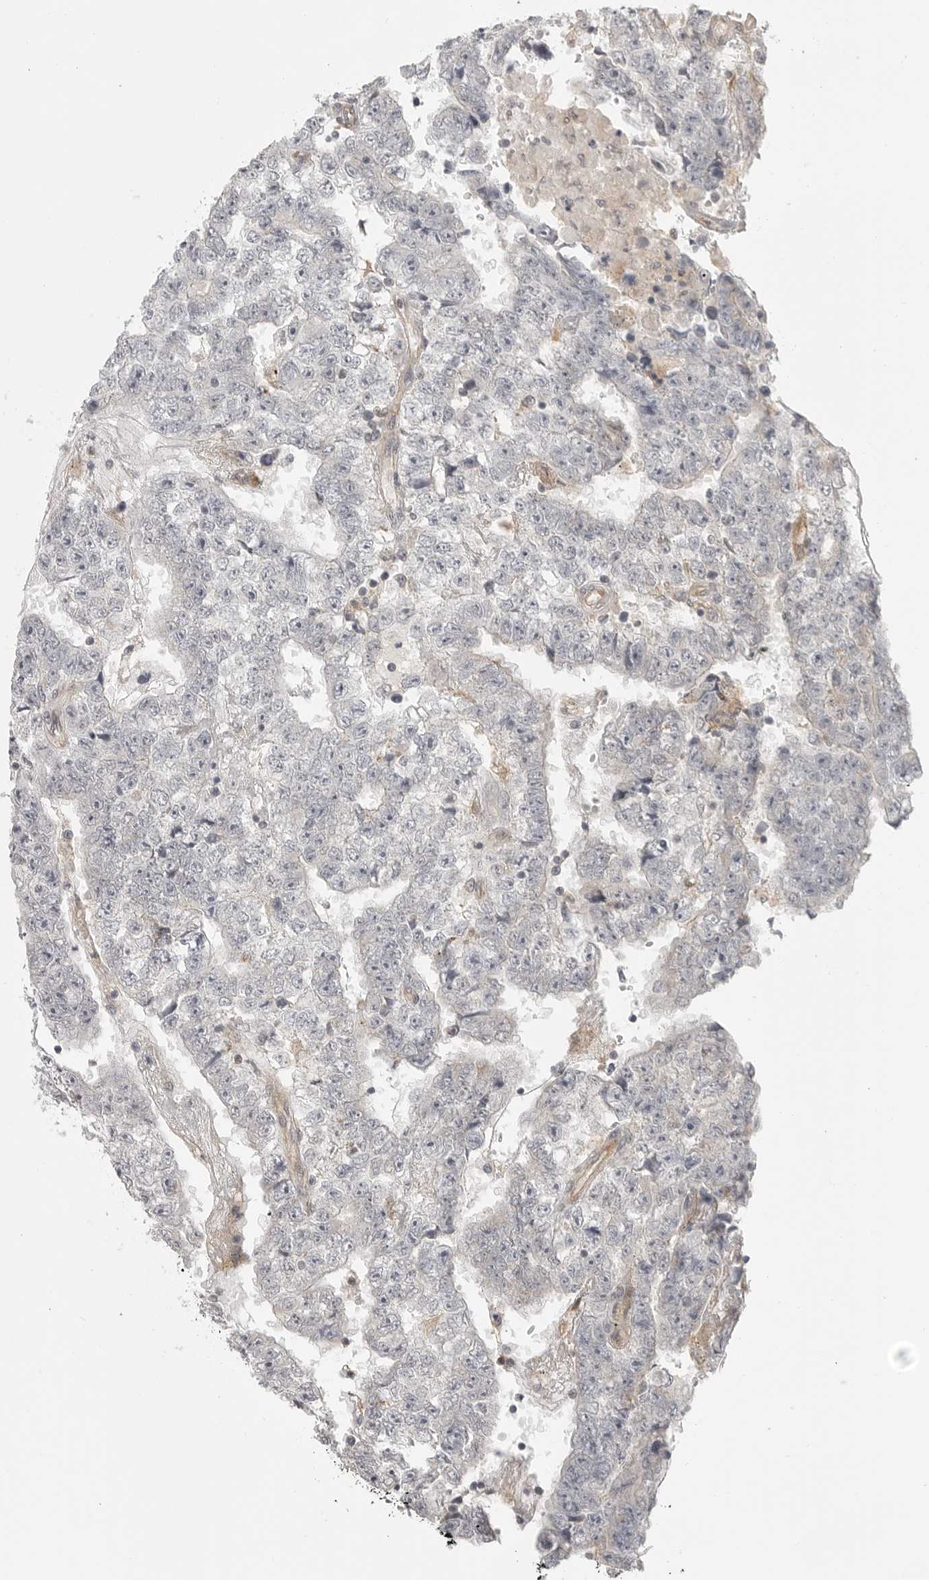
{"staining": {"intensity": "negative", "quantity": "none", "location": "none"}, "tissue": "testis cancer", "cell_type": "Tumor cells", "image_type": "cancer", "snomed": [{"axis": "morphology", "description": "Carcinoma, Embryonal, NOS"}, {"axis": "topography", "description": "Testis"}], "caption": "Immunohistochemistry histopathology image of embryonal carcinoma (testis) stained for a protein (brown), which exhibits no positivity in tumor cells.", "gene": "IFNGR1", "patient": {"sex": "male", "age": 25}}